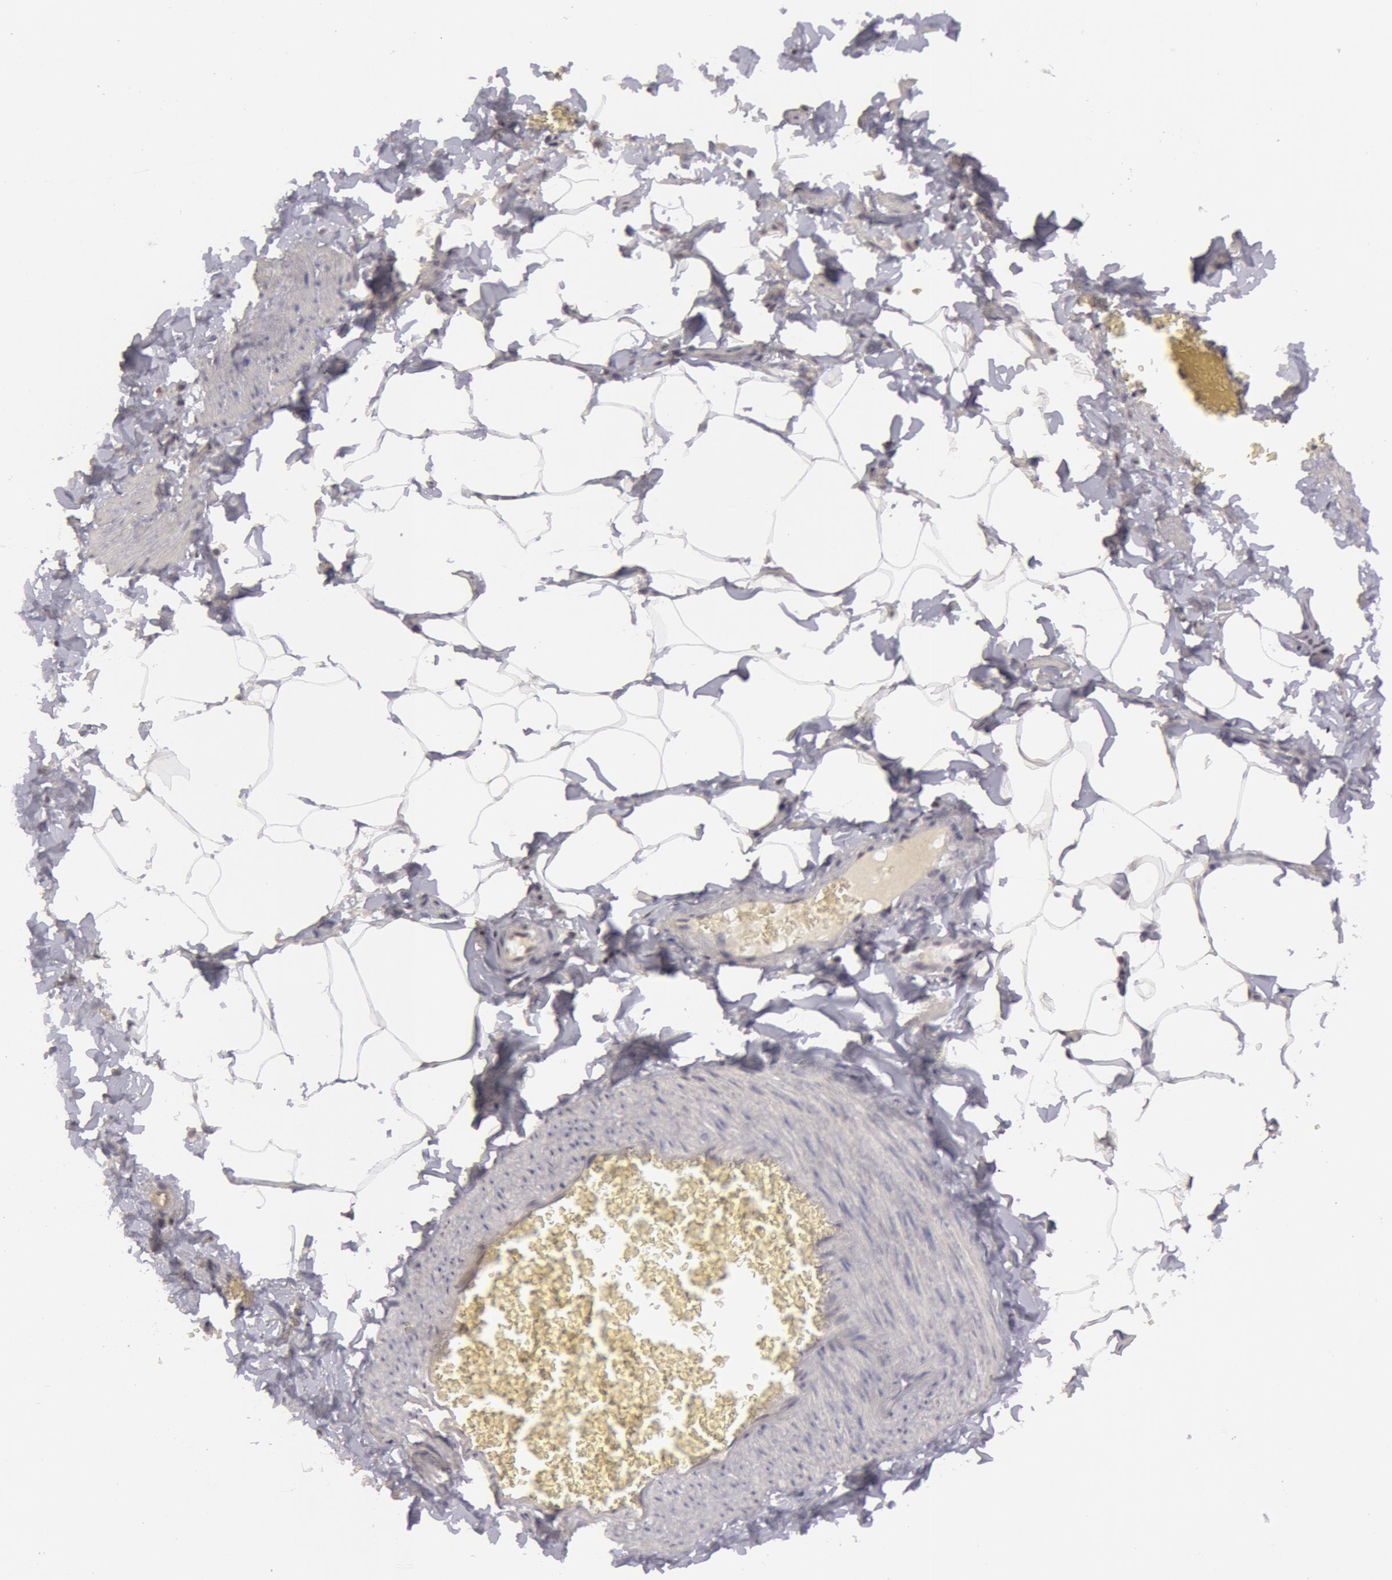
{"staining": {"intensity": "negative", "quantity": "none", "location": "none"}, "tissue": "adipose tissue", "cell_type": "Adipocytes", "image_type": "normal", "snomed": [{"axis": "morphology", "description": "Normal tissue, NOS"}, {"axis": "topography", "description": "Vascular tissue"}], "caption": "IHC of unremarkable adipose tissue displays no staining in adipocytes. (Brightfield microscopy of DAB (3,3'-diaminobenzidine) immunohistochemistry at high magnification).", "gene": "VRTN", "patient": {"sex": "male", "age": 41}}